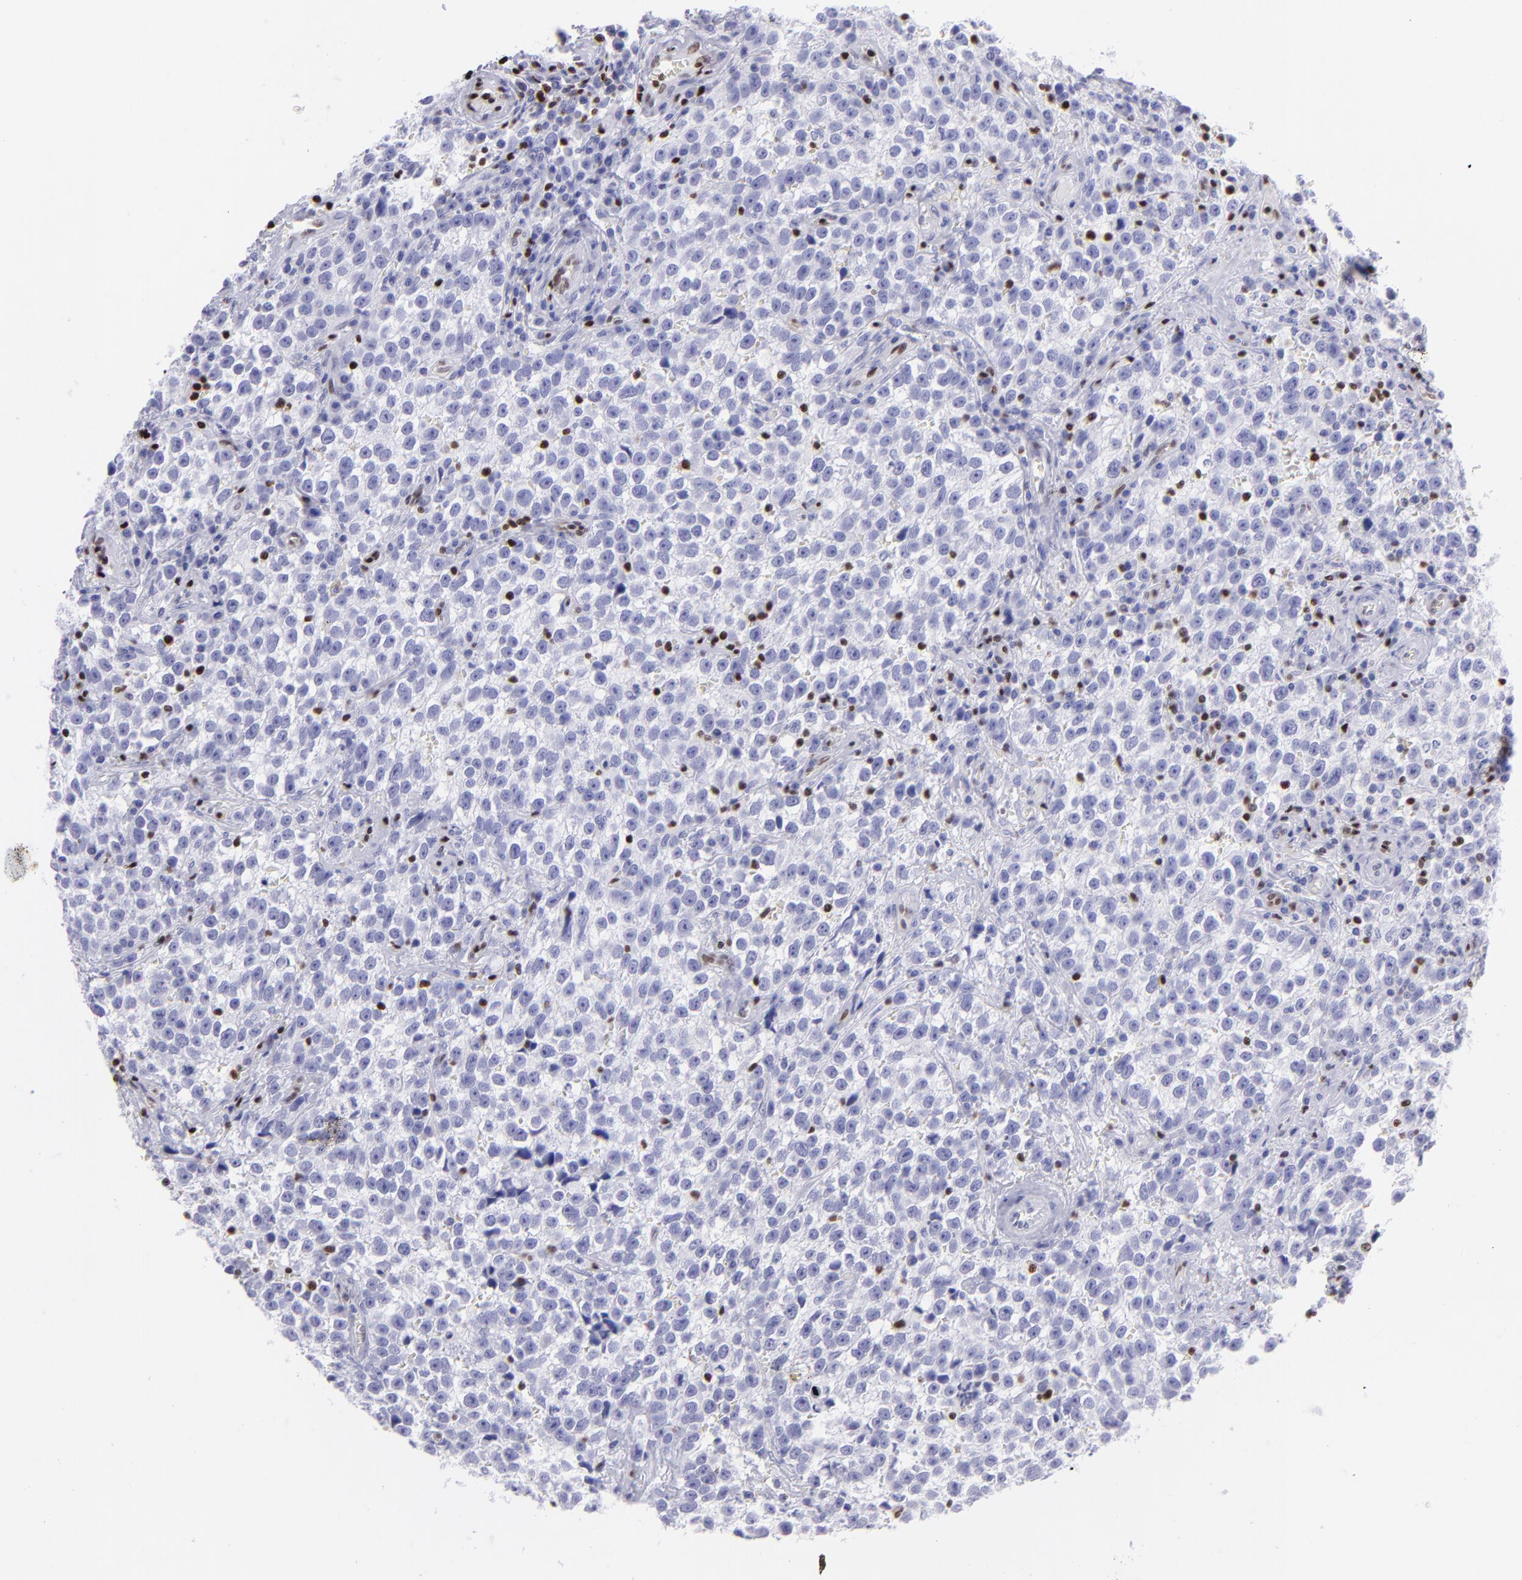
{"staining": {"intensity": "negative", "quantity": "none", "location": "none"}, "tissue": "testis cancer", "cell_type": "Tumor cells", "image_type": "cancer", "snomed": [{"axis": "morphology", "description": "Seminoma, NOS"}, {"axis": "topography", "description": "Testis"}], "caption": "Human testis cancer (seminoma) stained for a protein using immunohistochemistry shows no expression in tumor cells.", "gene": "ETS1", "patient": {"sex": "male", "age": 38}}